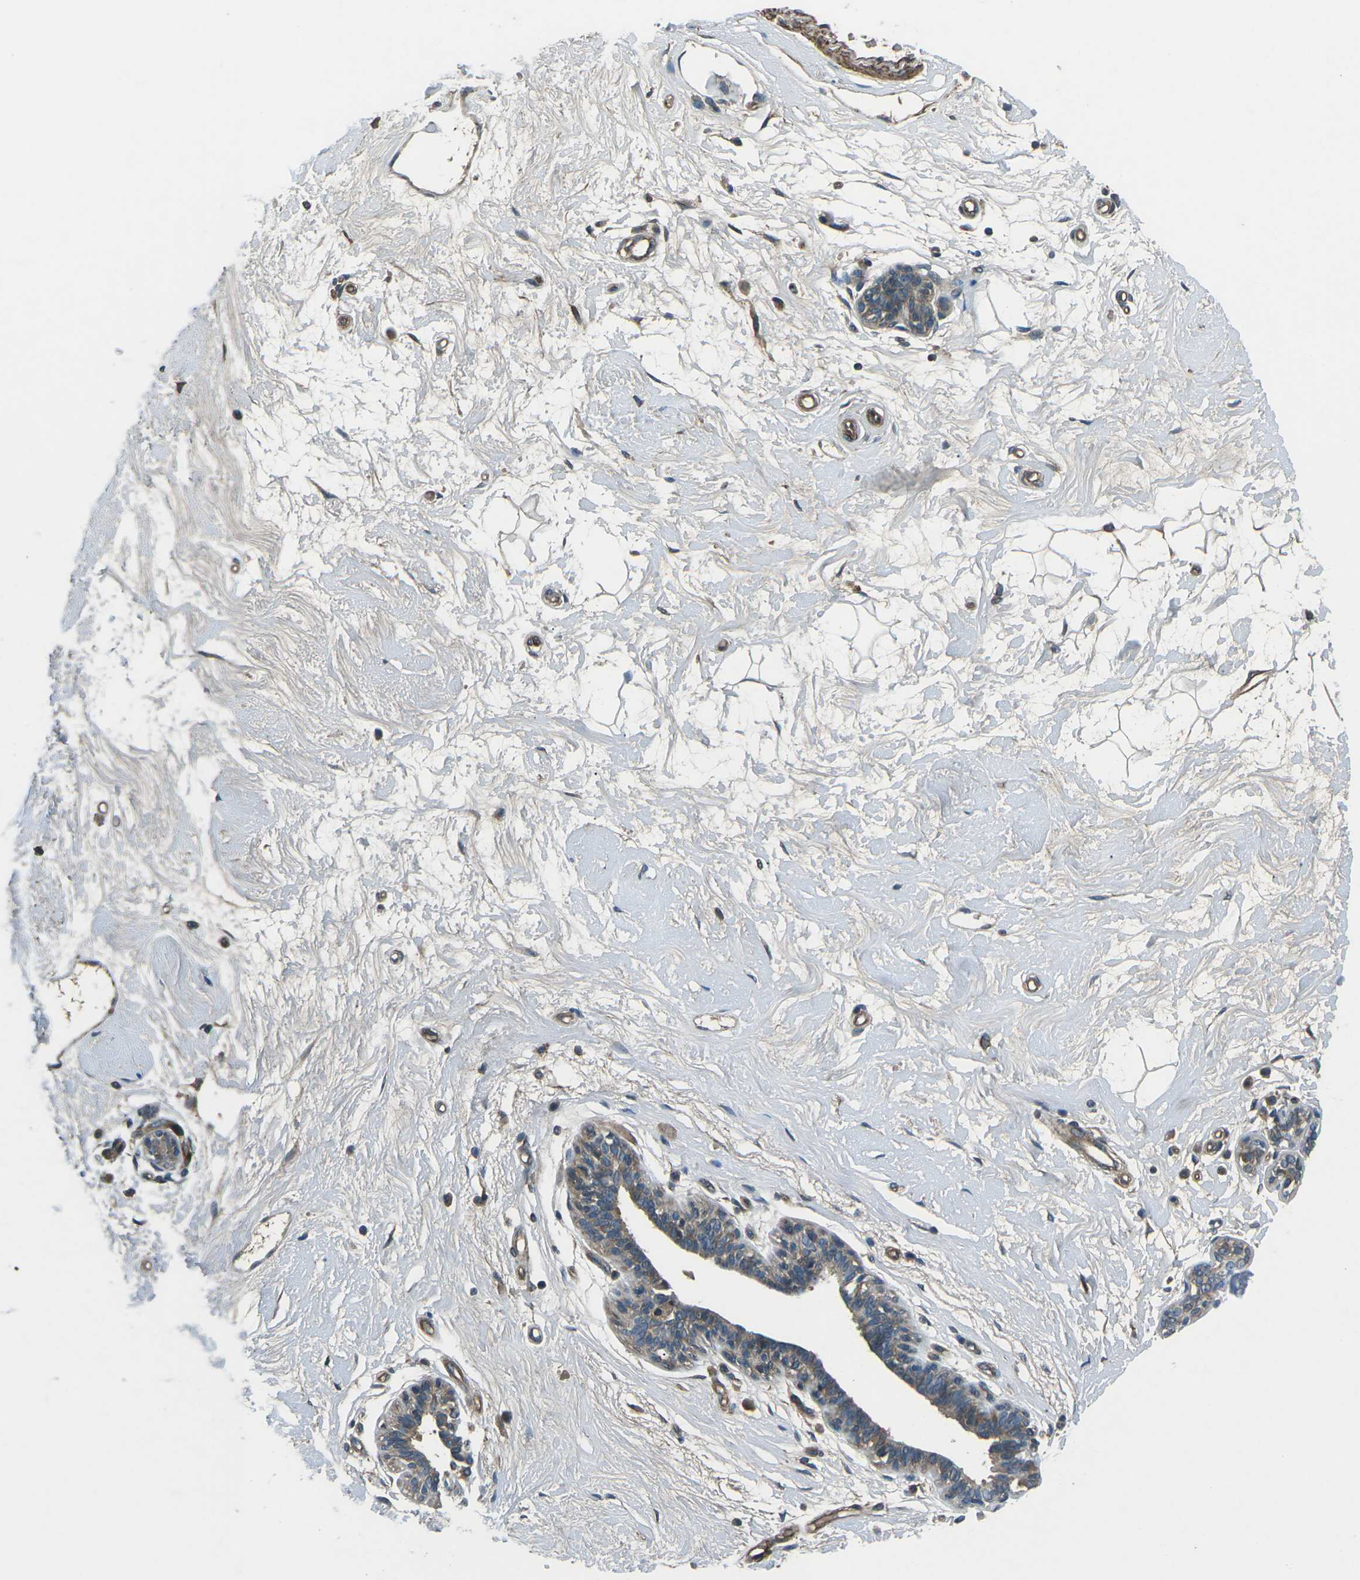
{"staining": {"intensity": "moderate", "quantity": ">75%", "location": "cytoplasmic/membranous"}, "tissue": "breast", "cell_type": "Adipocytes", "image_type": "normal", "snomed": [{"axis": "morphology", "description": "Normal tissue, NOS"}, {"axis": "morphology", "description": "Lobular carcinoma"}, {"axis": "topography", "description": "Breast"}], "caption": "Brown immunohistochemical staining in benign breast shows moderate cytoplasmic/membranous staining in approximately >75% of adipocytes.", "gene": "AFAP1", "patient": {"sex": "female", "age": 59}}